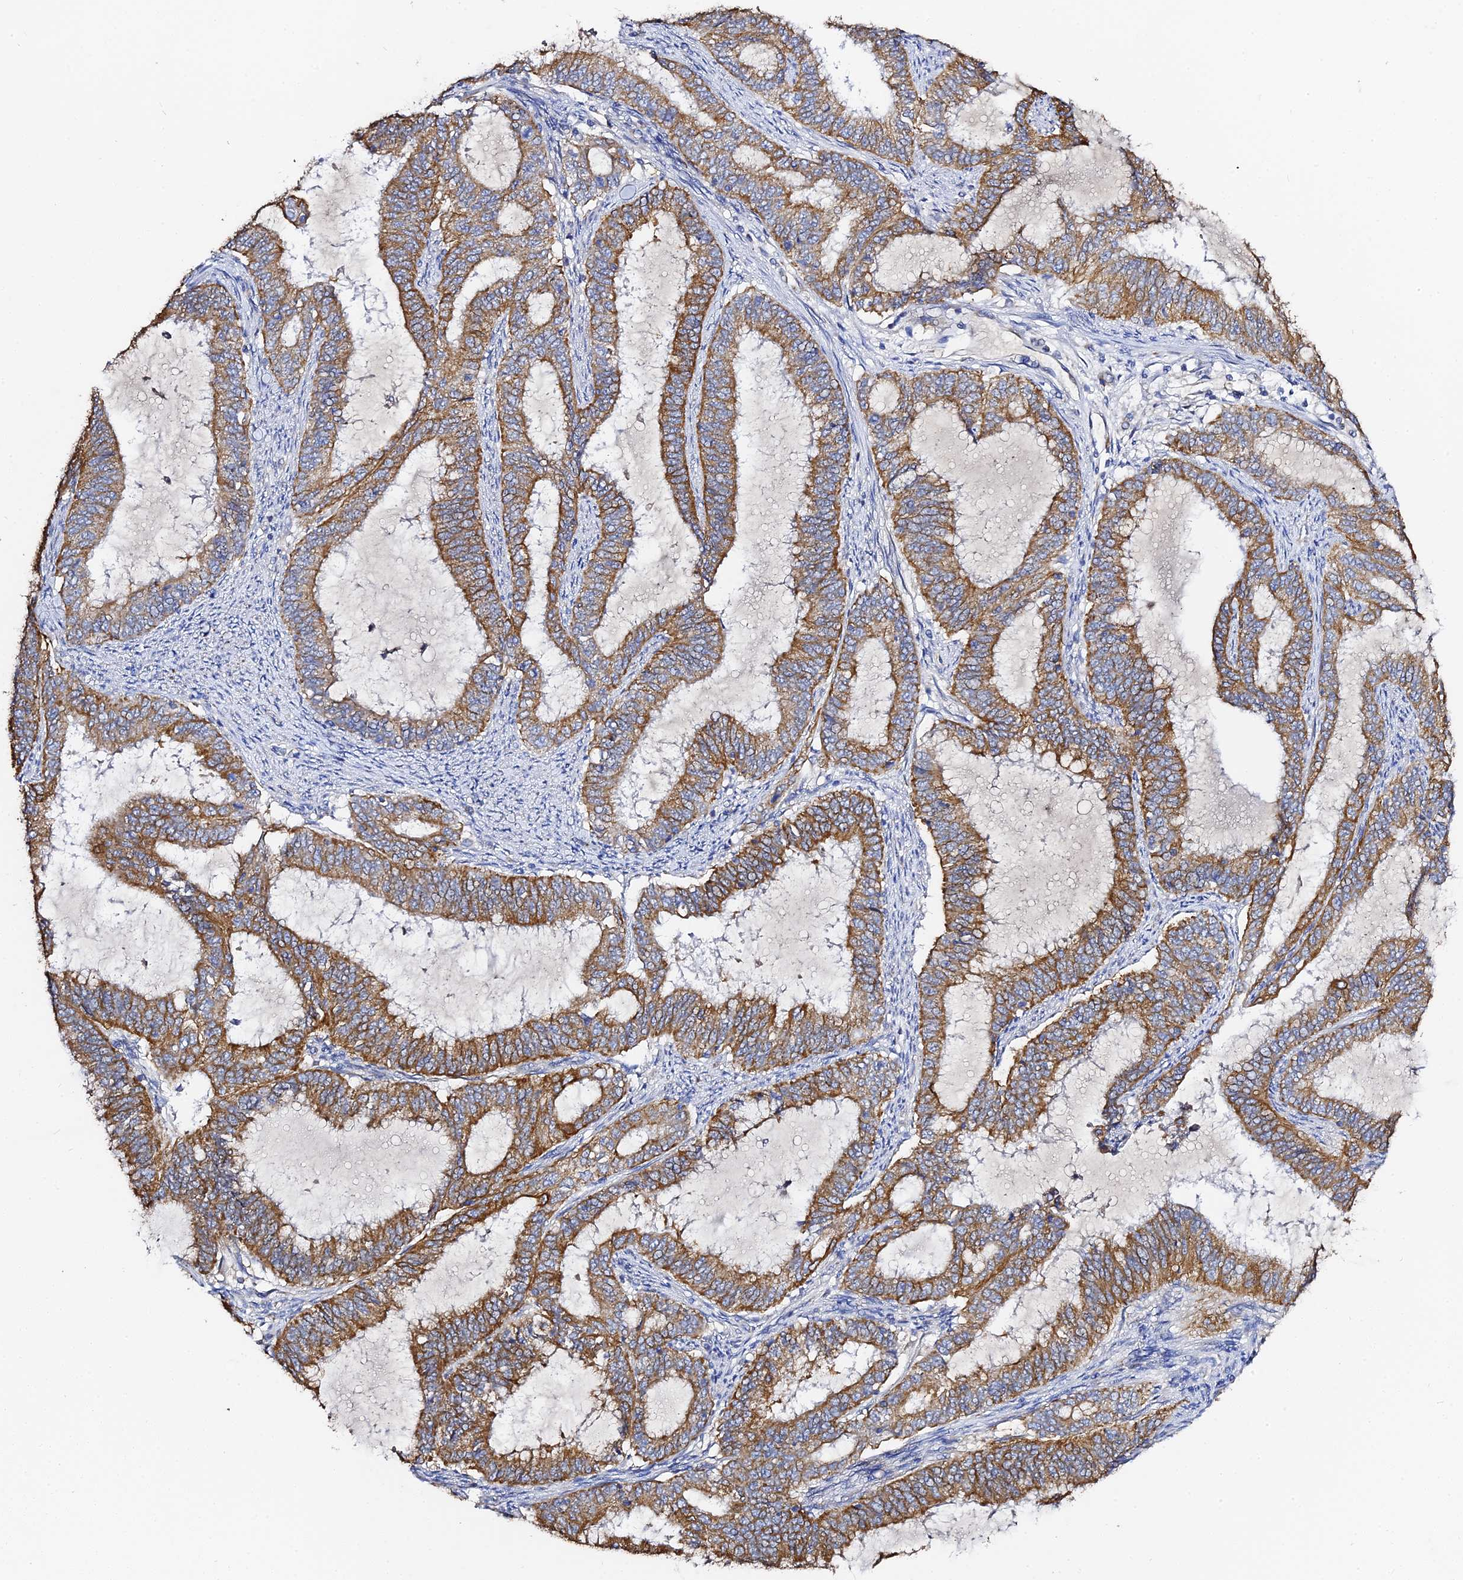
{"staining": {"intensity": "moderate", "quantity": ">75%", "location": "cytoplasmic/membranous"}, "tissue": "endometrial cancer", "cell_type": "Tumor cells", "image_type": "cancer", "snomed": [{"axis": "morphology", "description": "Adenocarcinoma, NOS"}, {"axis": "topography", "description": "Endometrium"}], "caption": "Endometrial adenocarcinoma stained for a protein exhibits moderate cytoplasmic/membranous positivity in tumor cells.", "gene": "ZXDA", "patient": {"sex": "female", "age": 51}}